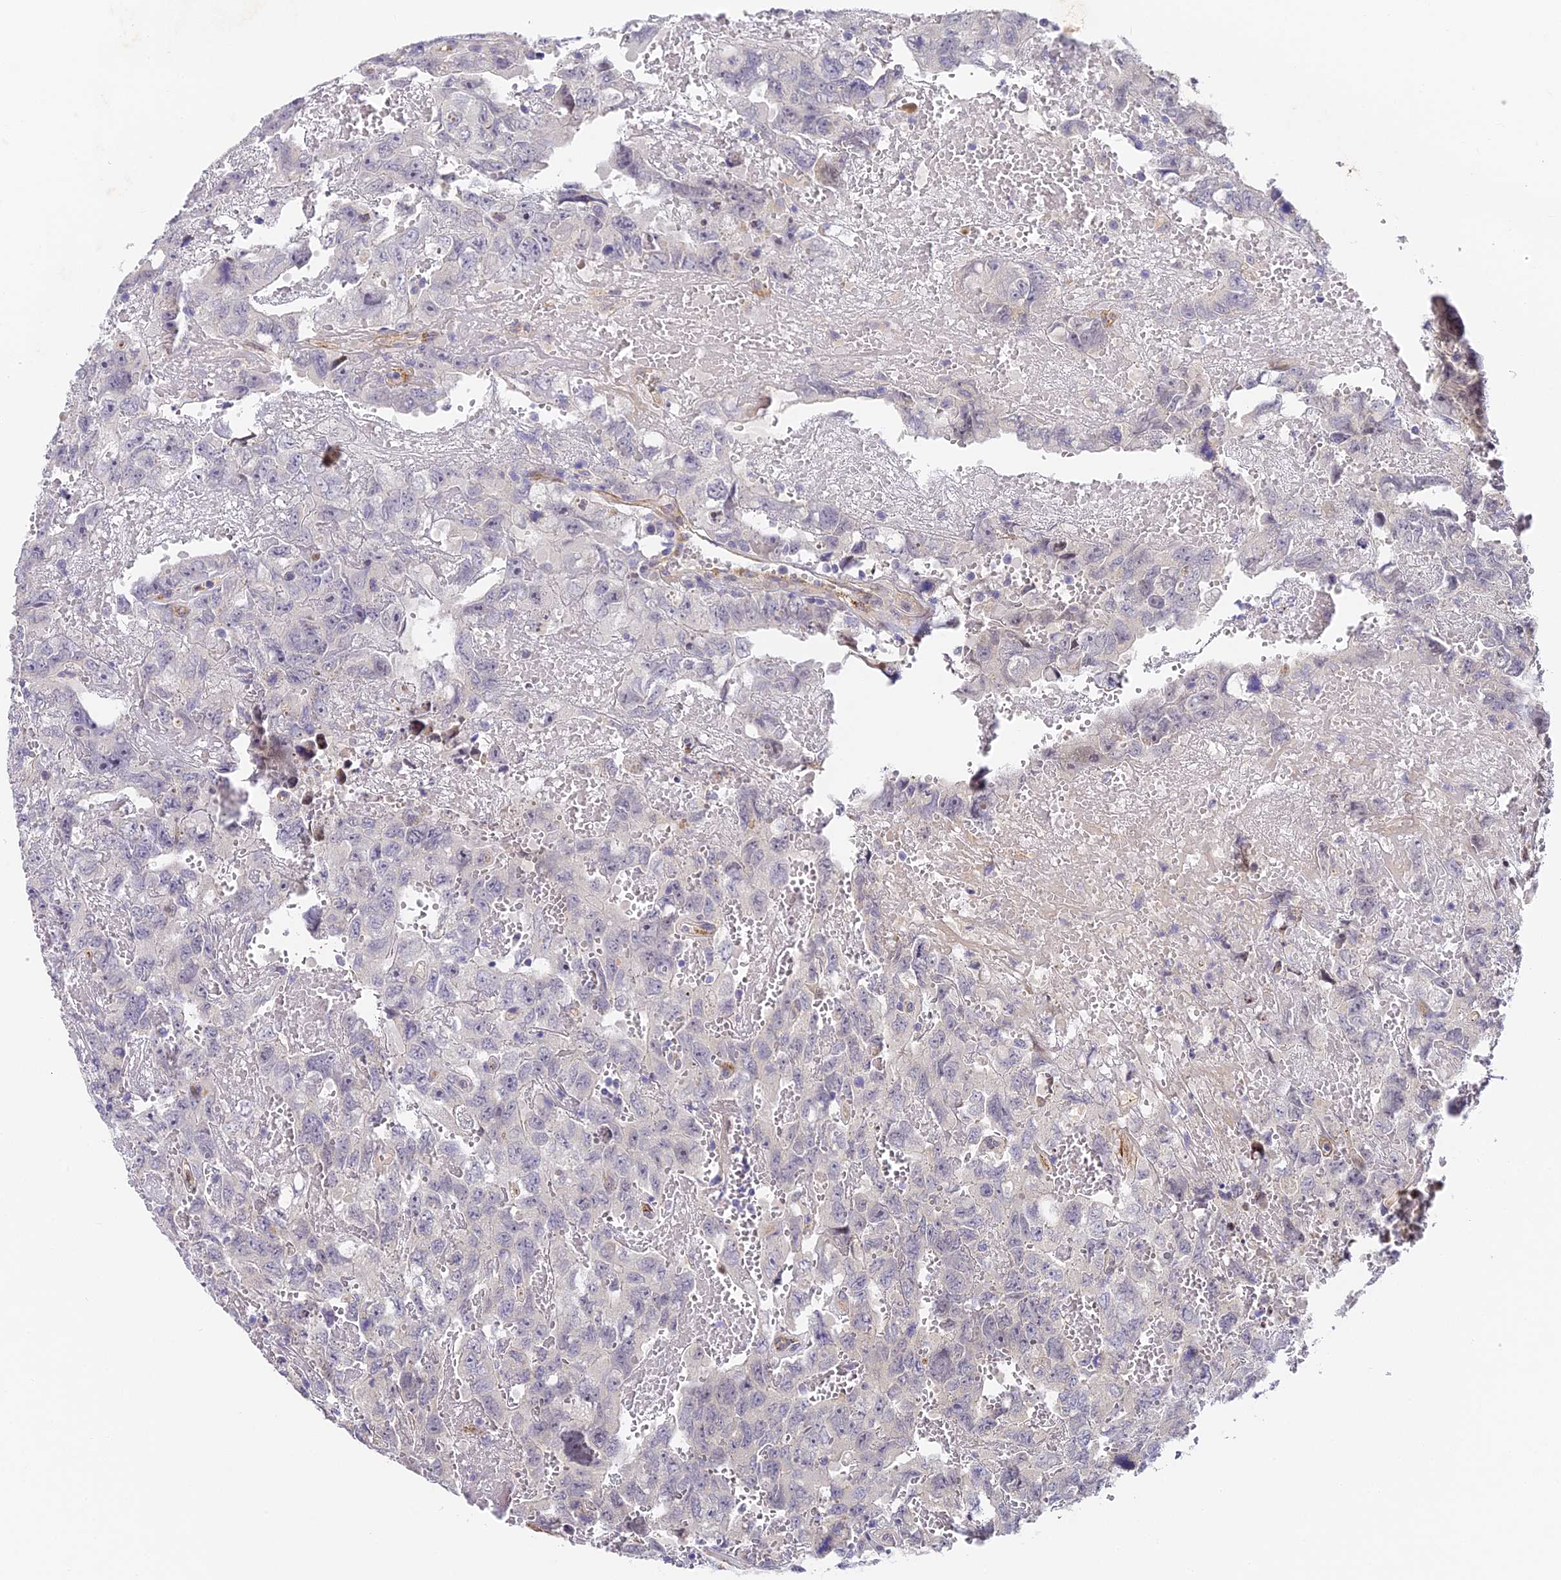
{"staining": {"intensity": "negative", "quantity": "none", "location": "none"}, "tissue": "testis cancer", "cell_type": "Tumor cells", "image_type": "cancer", "snomed": [{"axis": "morphology", "description": "Carcinoma, Embryonal, NOS"}, {"axis": "topography", "description": "Testis"}], "caption": "The IHC micrograph has no significant positivity in tumor cells of testis cancer tissue. (DAB IHC visualized using brightfield microscopy, high magnification).", "gene": "DNAAF10", "patient": {"sex": "male", "age": 45}}